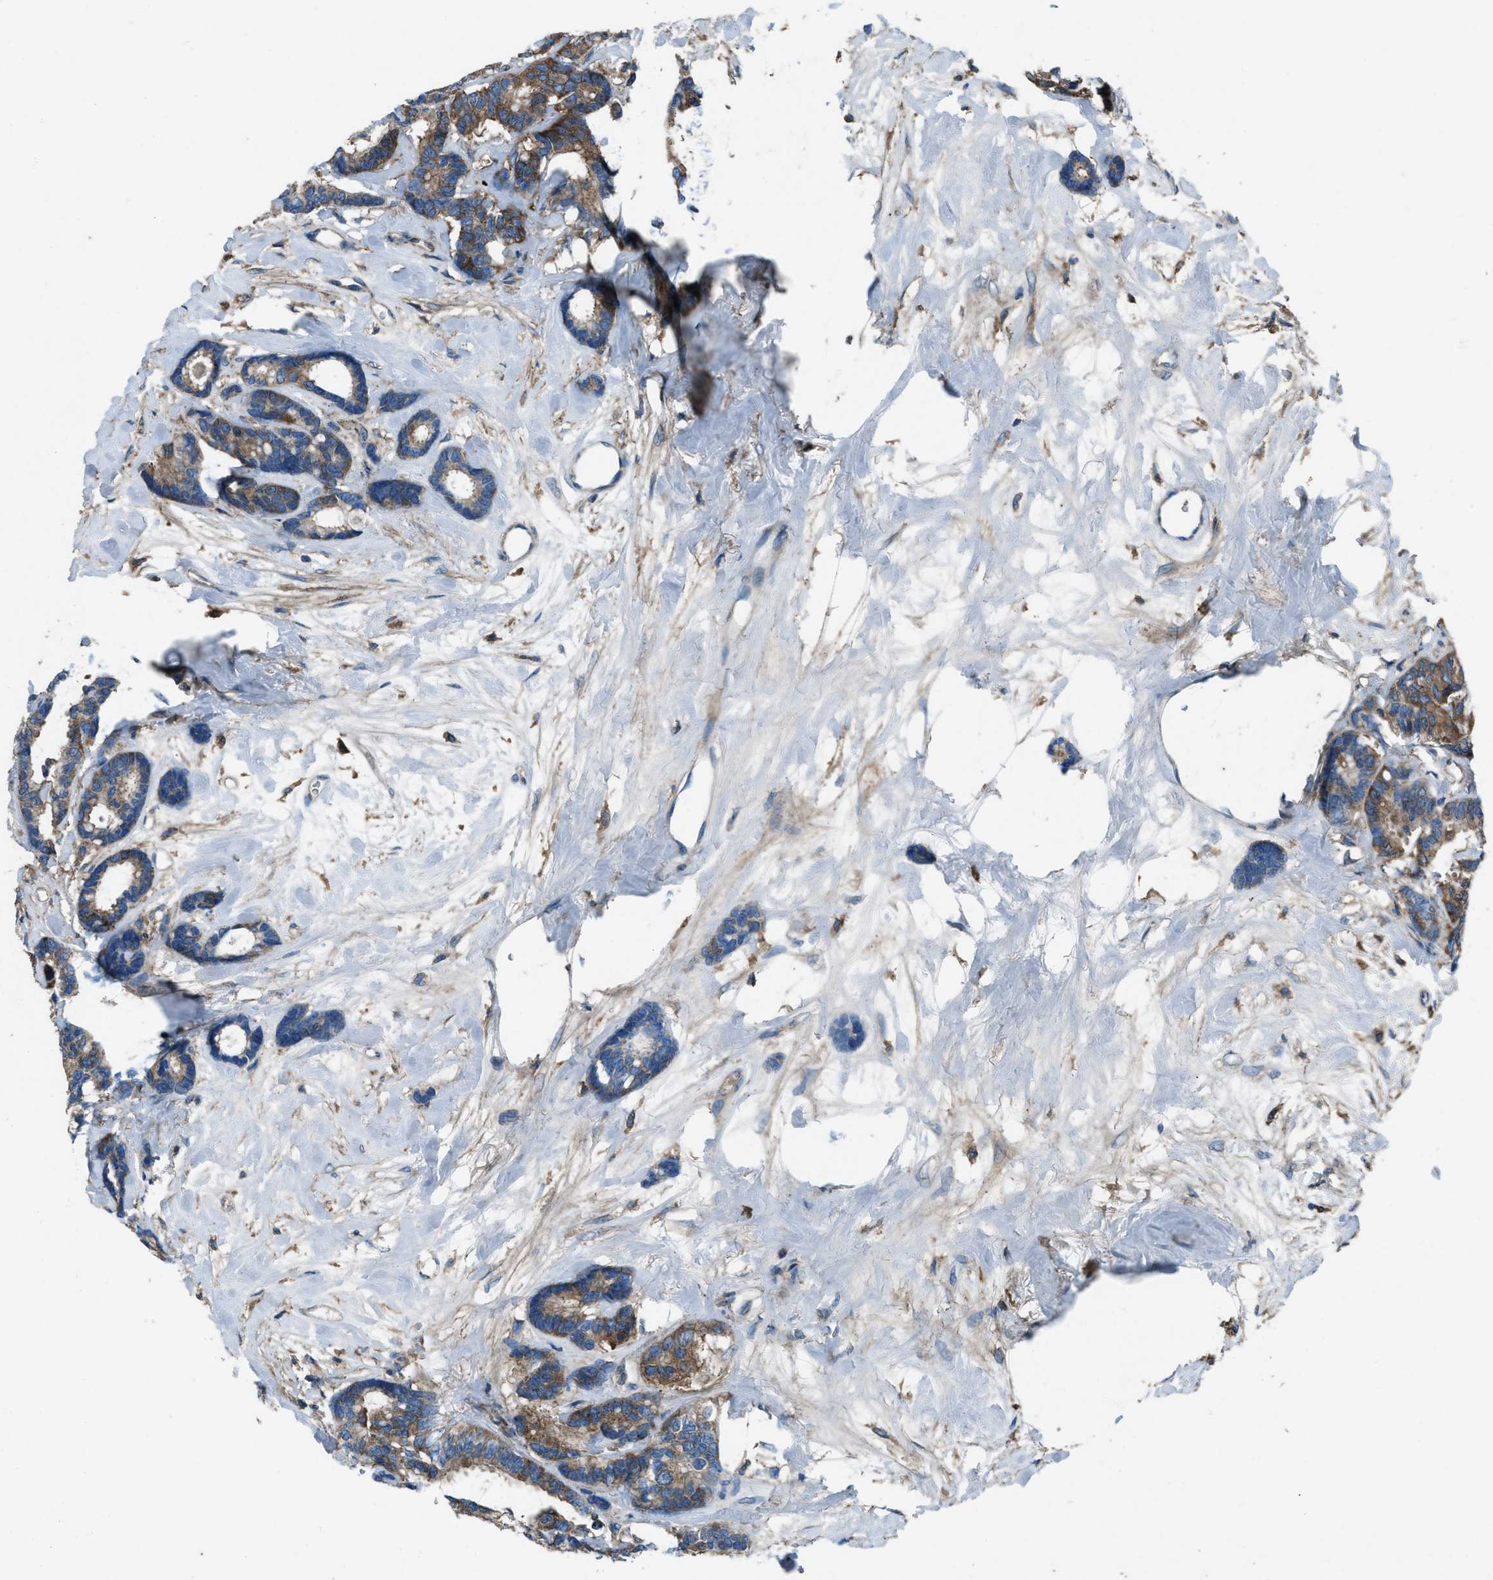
{"staining": {"intensity": "moderate", "quantity": ">75%", "location": "cytoplasmic/membranous"}, "tissue": "breast cancer", "cell_type": "Tumor cells", "image_type": "cancer", "snomed": [{"axis": "morphology", "description": "Duct carcinoma"}, {"axis": "topography", "description": "Breast"}], "caption": "This micrograph exhibits immunohistochemistry staining of breast cancer, with medium moderate cytoplasmic/membranous staining in approximately >75% of tumor cells.", "gene": "SVIL", "patient": {"sex": "female", "age": 87}}